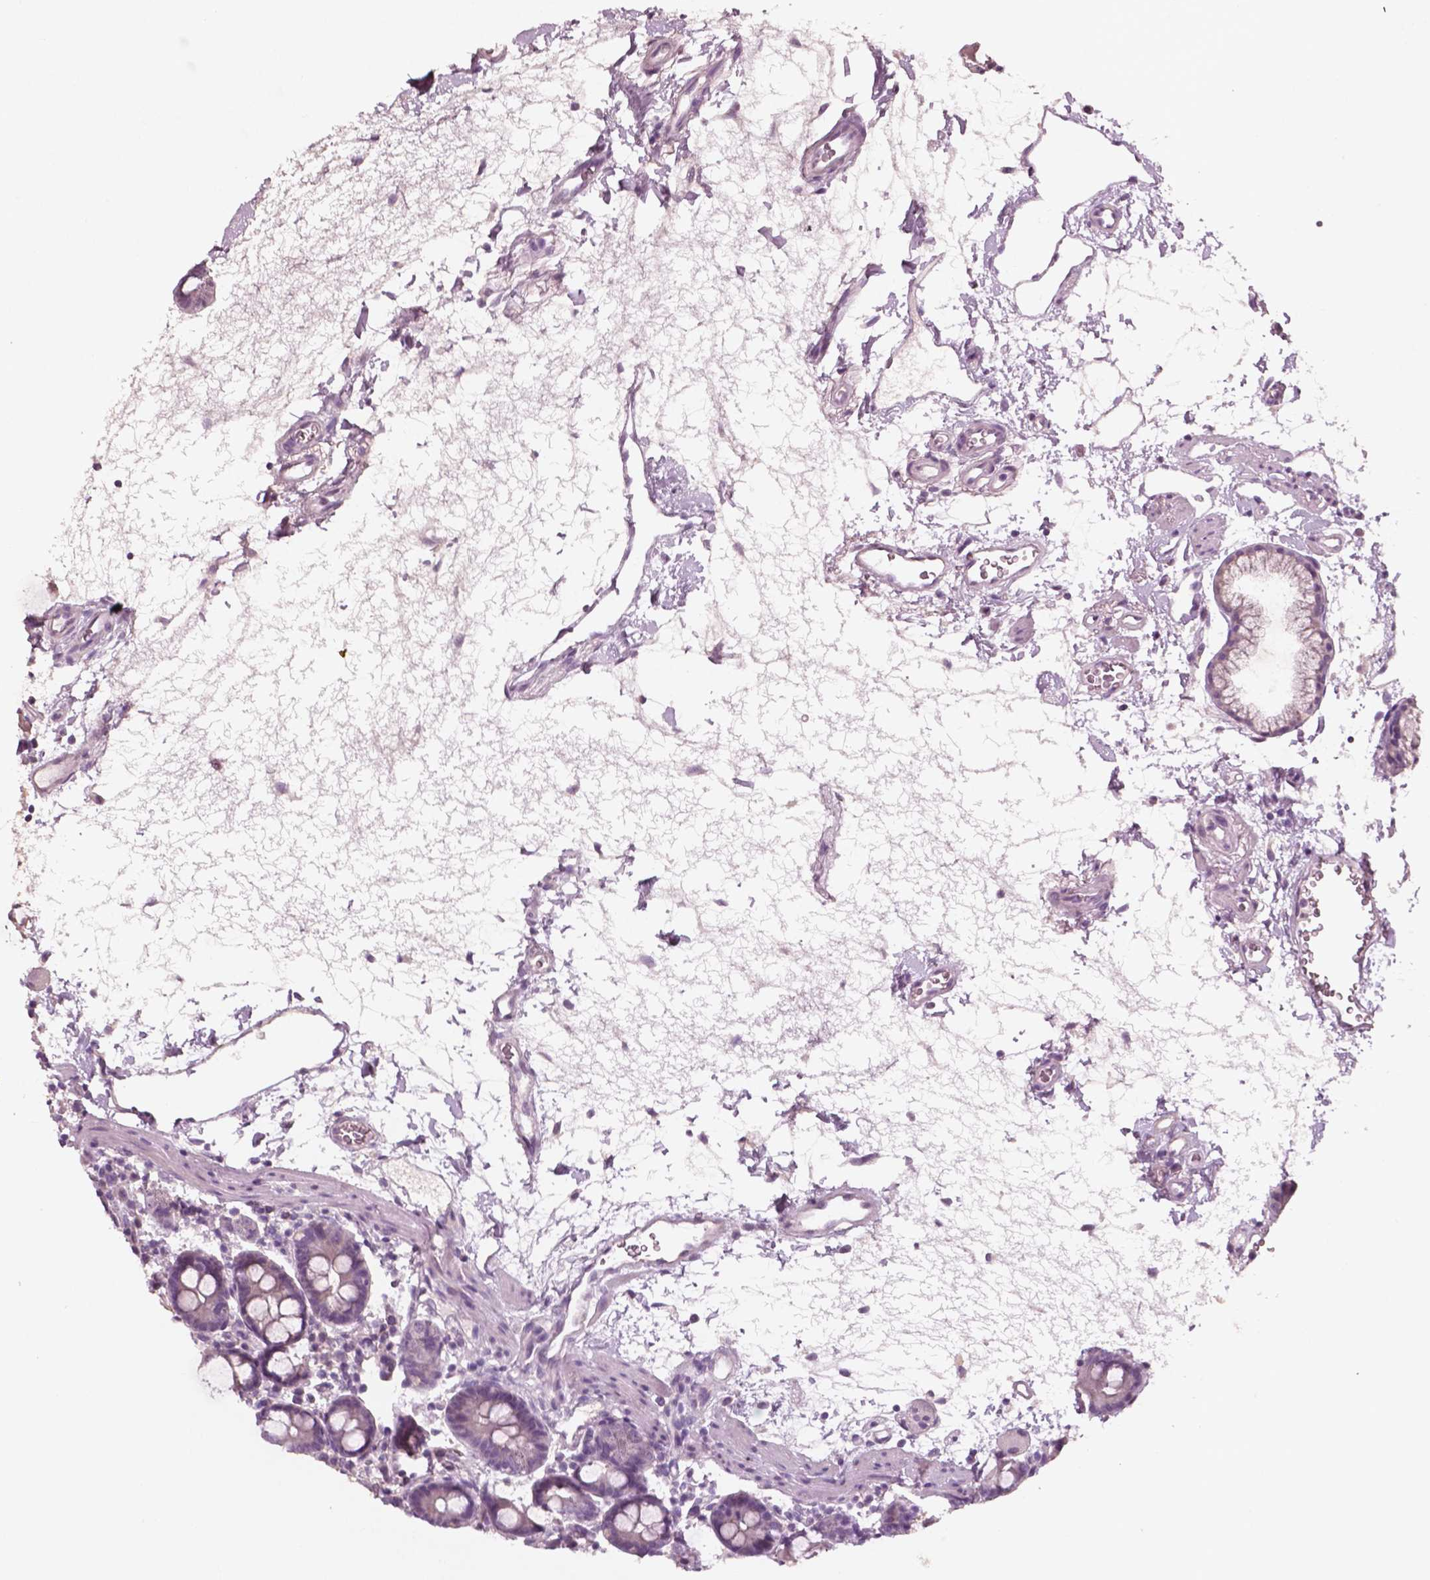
{"staining": {"intensity": "weak", "quantity": "<25%", "location": "cytoplasmic/membranous"}, "tissue": "duodenum", "cell_type": "Glandular cells", "image_type": "normal", "snomed": [{"axis": "morphology", "description": "Normal tissue, NOS"}, {"axis": "topography", "description": "Pancreas"}, {"axis": "topography", "description": "Duodenum"}], "caption": "This is an IHC micrograph of unremarkable duodenum. There is no staining in glandular cells.", "gene": "PLA2R1", "patient": {"sex": "male", "age": 59}}